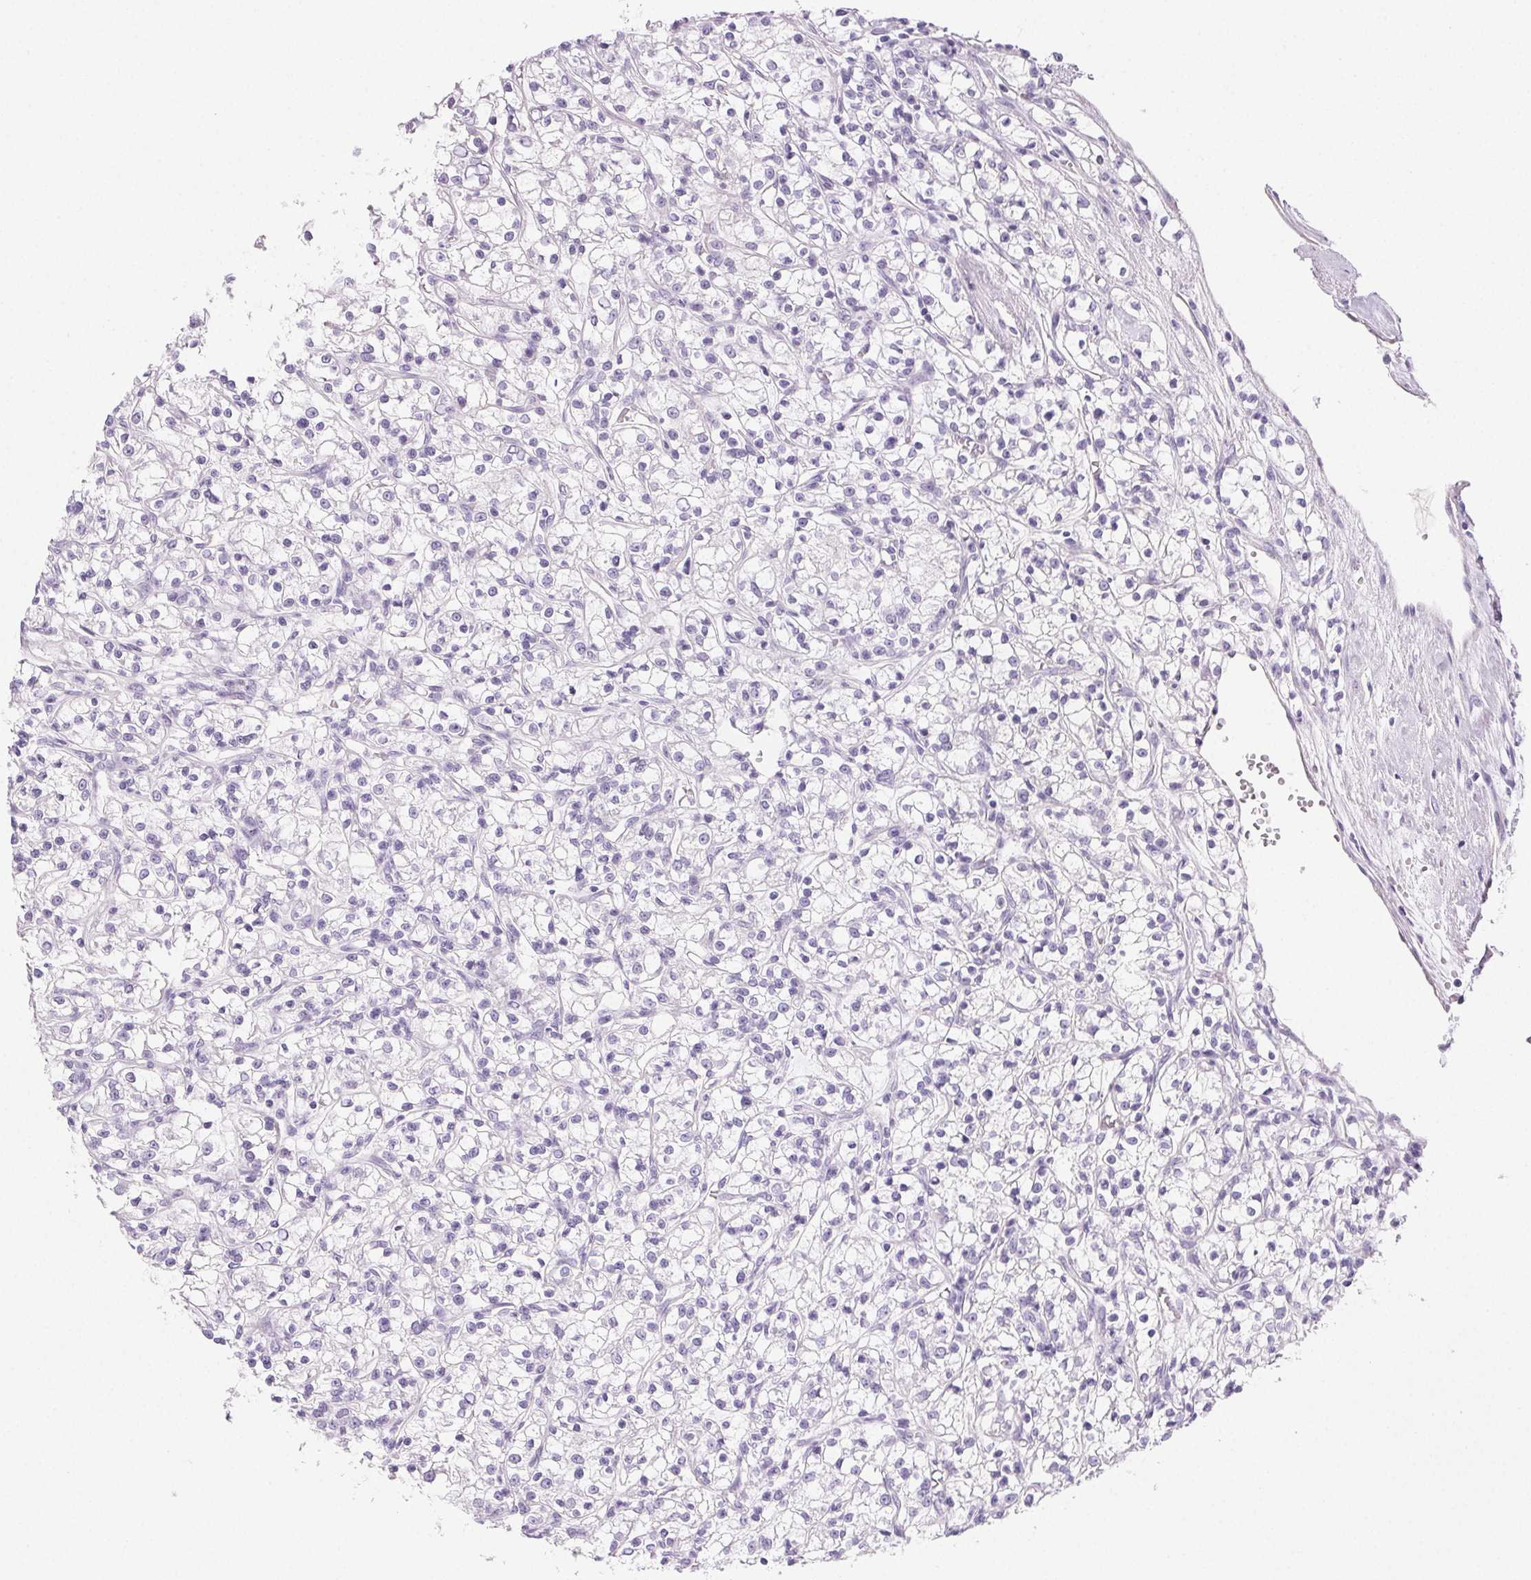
{"staining": {"intensity": "negative", "quantity": "none", "location": "none"}, "tissue": "renal cancer", "cell_type": "Tumor cells", "image_type": "cancer", "snomed": [{"axis": "morphology", "description": "Adenocarcinoma, NOS"}, {"axis": "topography", "description": "Kidney"}], "caption": "An image of human renal cancer is negative for staining in tumor cells.", "gene": "PRSS3", "patient": {"sex": "female", "age": 59}}